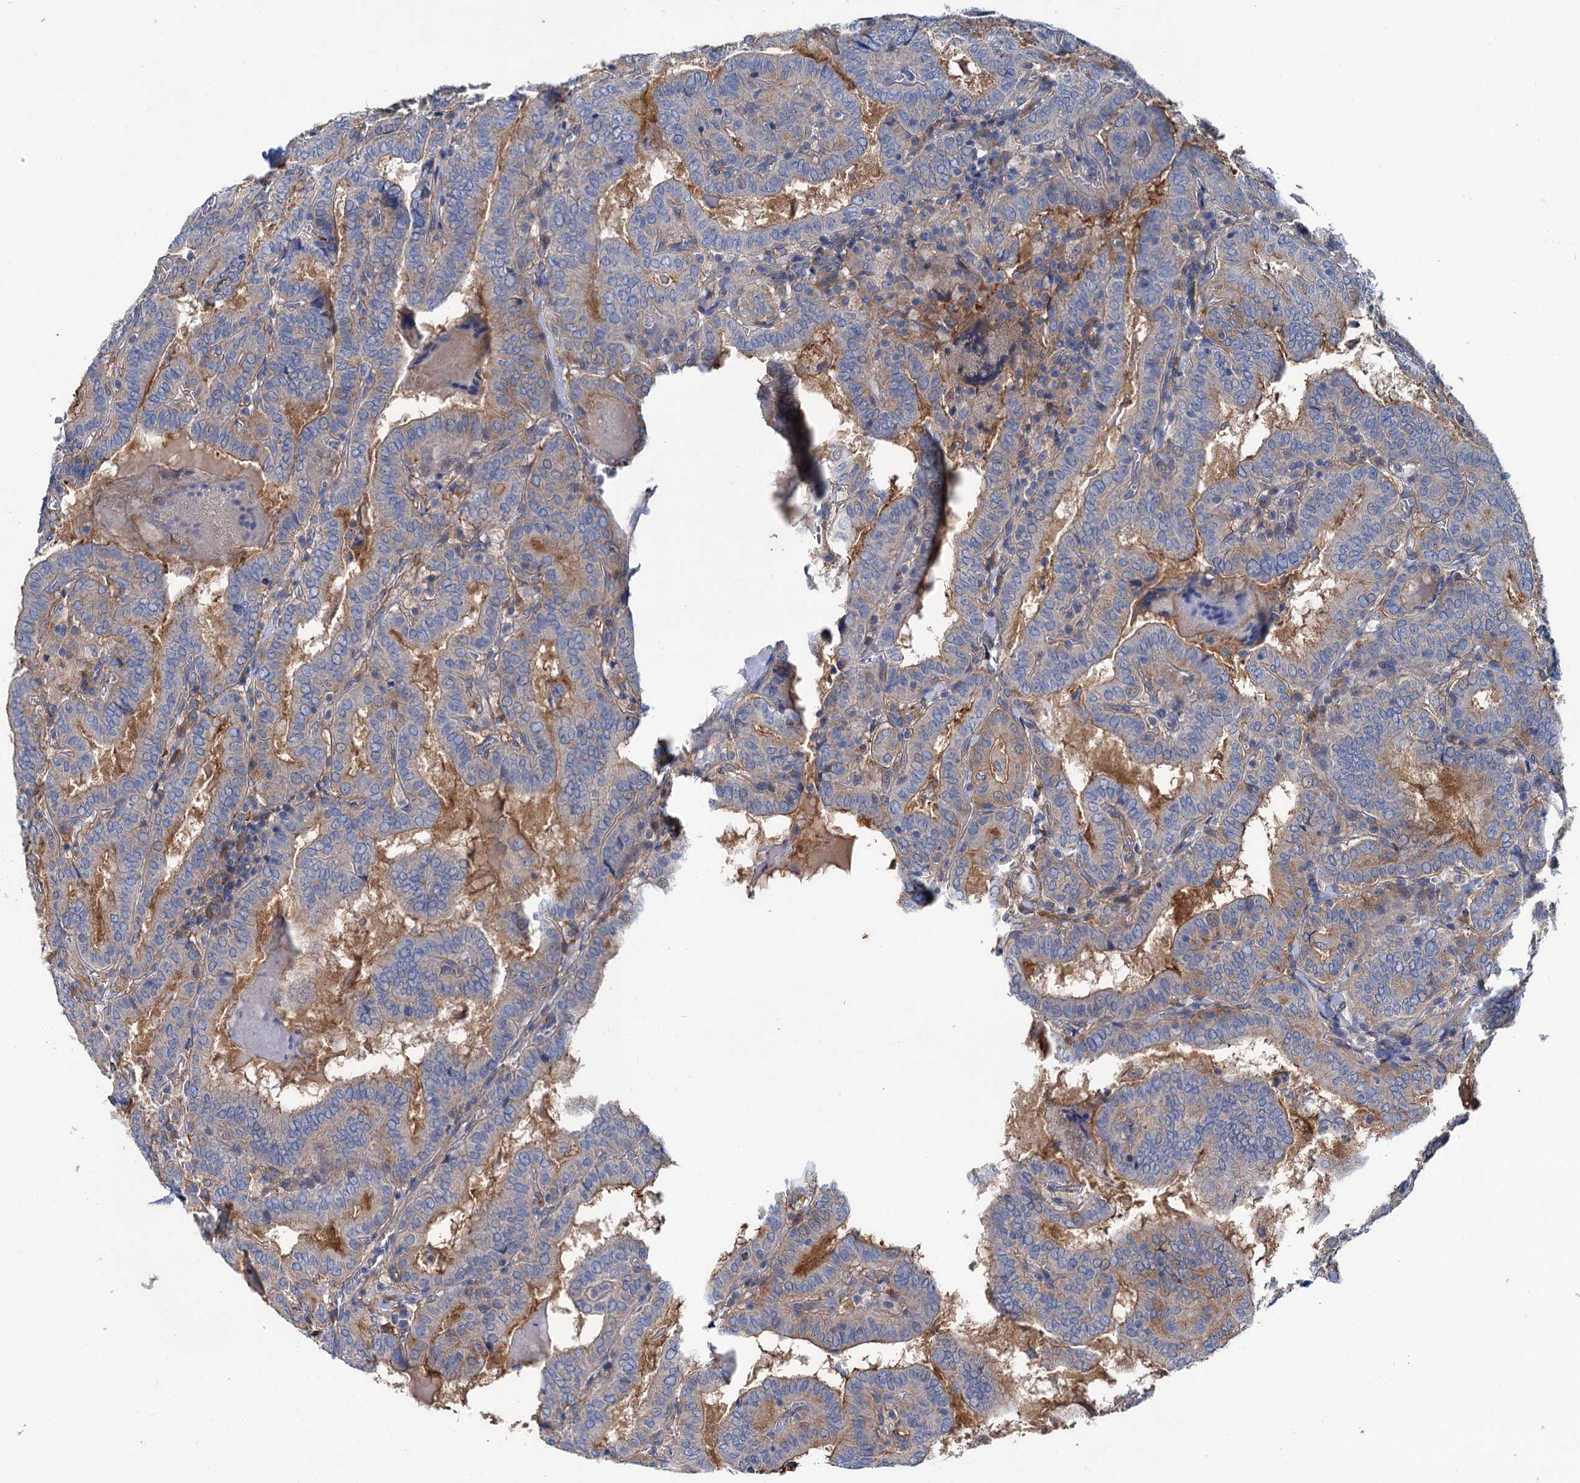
{"staining": {"intensity": "weak", "quantity": "25%-75%", "location": "cytoplasmic/membranous"}, "tissue": "thyroid cancer", "cell_type": "Tumor cells", "image_type": "cancer", "snomed": [{"axis": "morphology", "description": "Papillary adenocarcinoma, NOS"}, {"axis": "topography", "description": "Thyroid gland"}], "caption": "Tumor cells reveal weak cytoplasmic/membranous expression in approximately 25%-75% of cells in papillary adenocarcinoma (thyroid).", "gene": "TRIM55", "patient": {"sex": "female", "age": 72}}